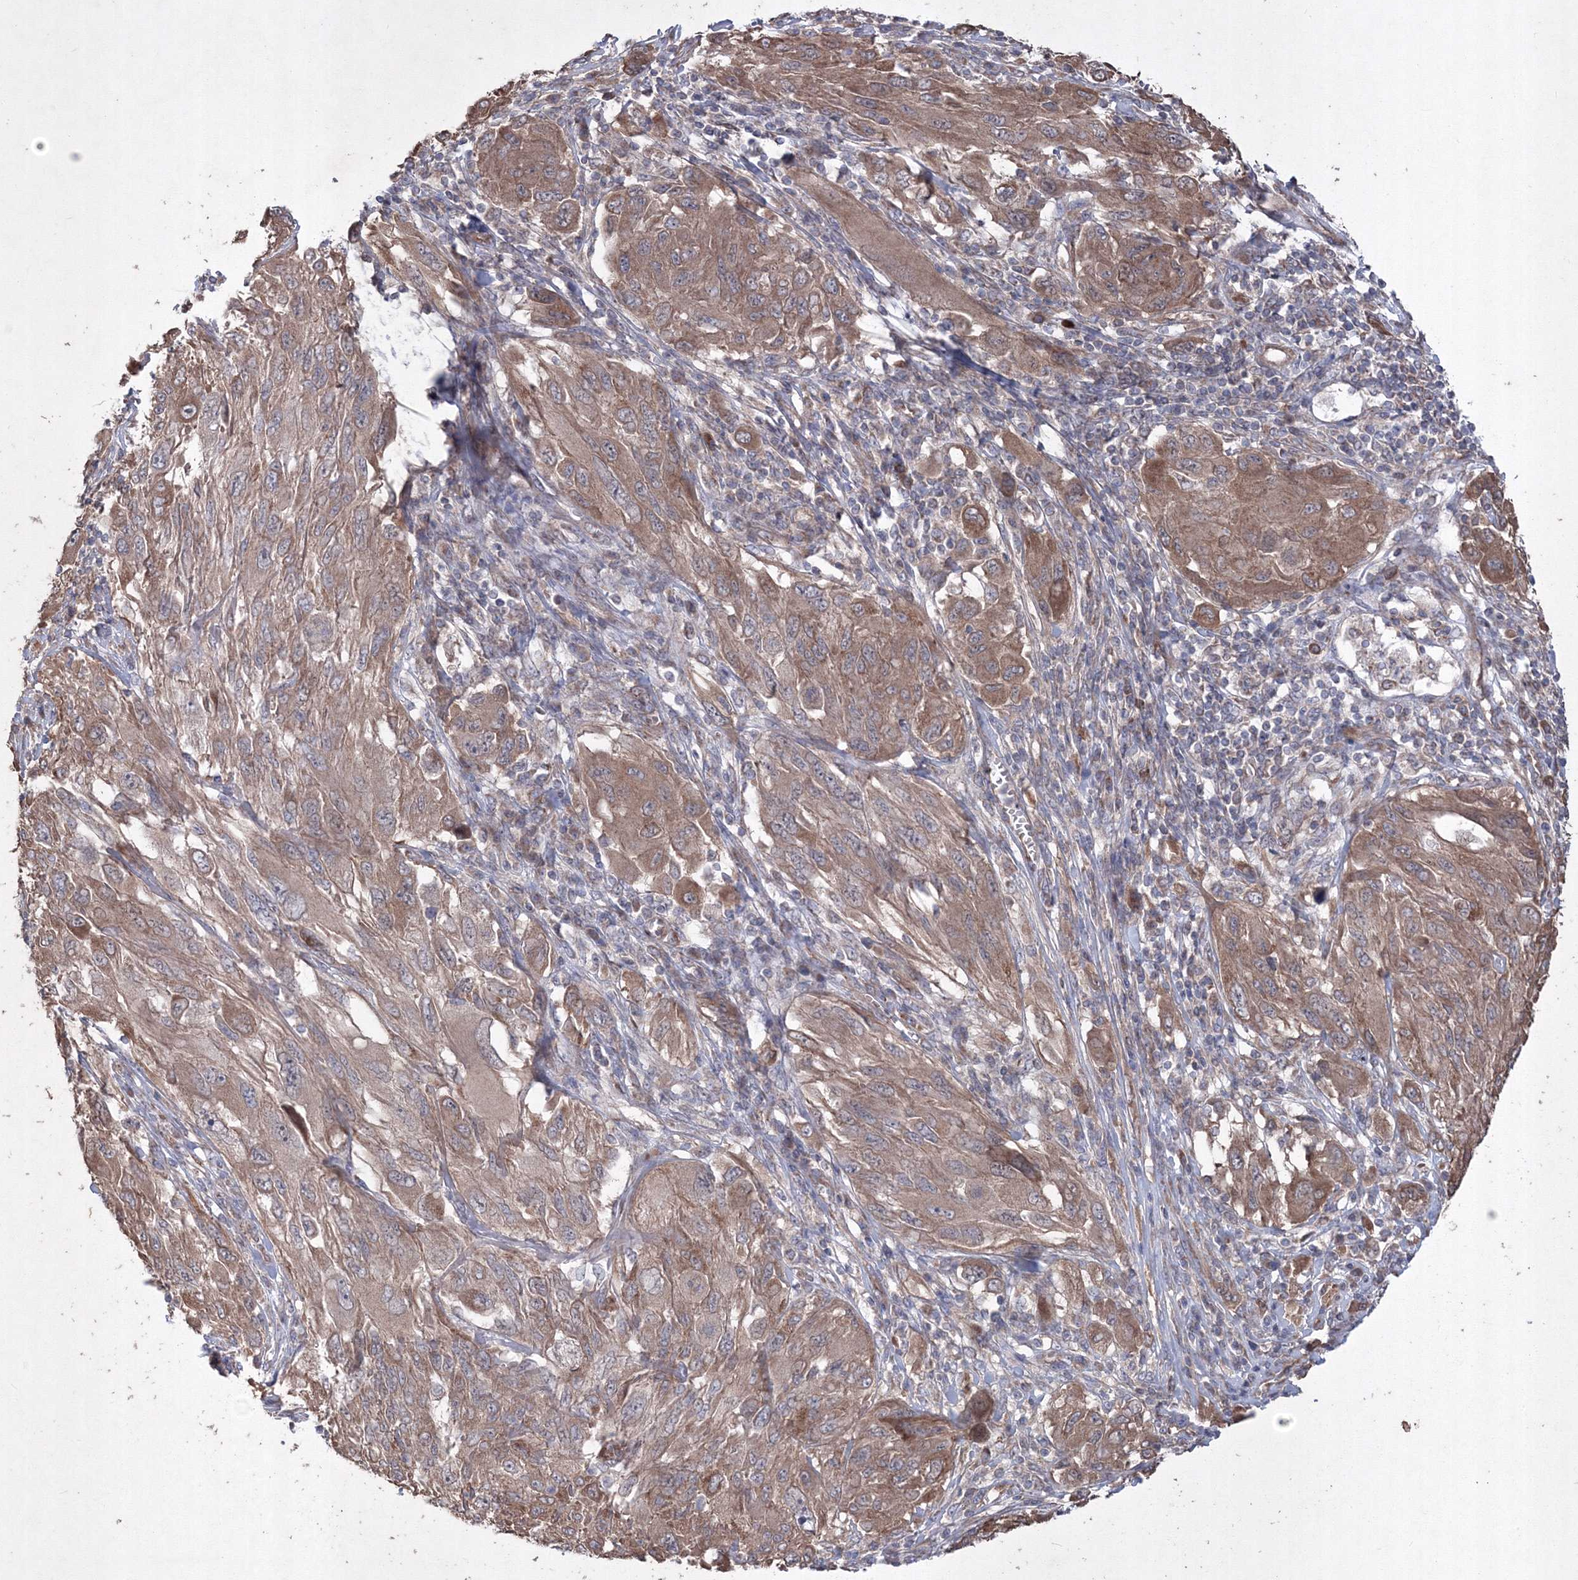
{"staining": {"intensity": "moderate", "quantity": ">75%", "location": "cytoplasmic/membranous"}, "tissue": "melanoma", "cell_type": "Tumor cells", "image_type": "cancer", "snomed": [{"axis": "morphology", "description": "Malignant melanoma, NOS"}, {"axis": "topography", "description": "Skin"}], "caption": "Human malignant melanoma stained with a brown dye demonstrates moderate cytoplasmic/membranous positive expression in approximately >75% of tumor cells.", "gene": "MTRF1L", "patient": {"sex": "female", "age": 91}}